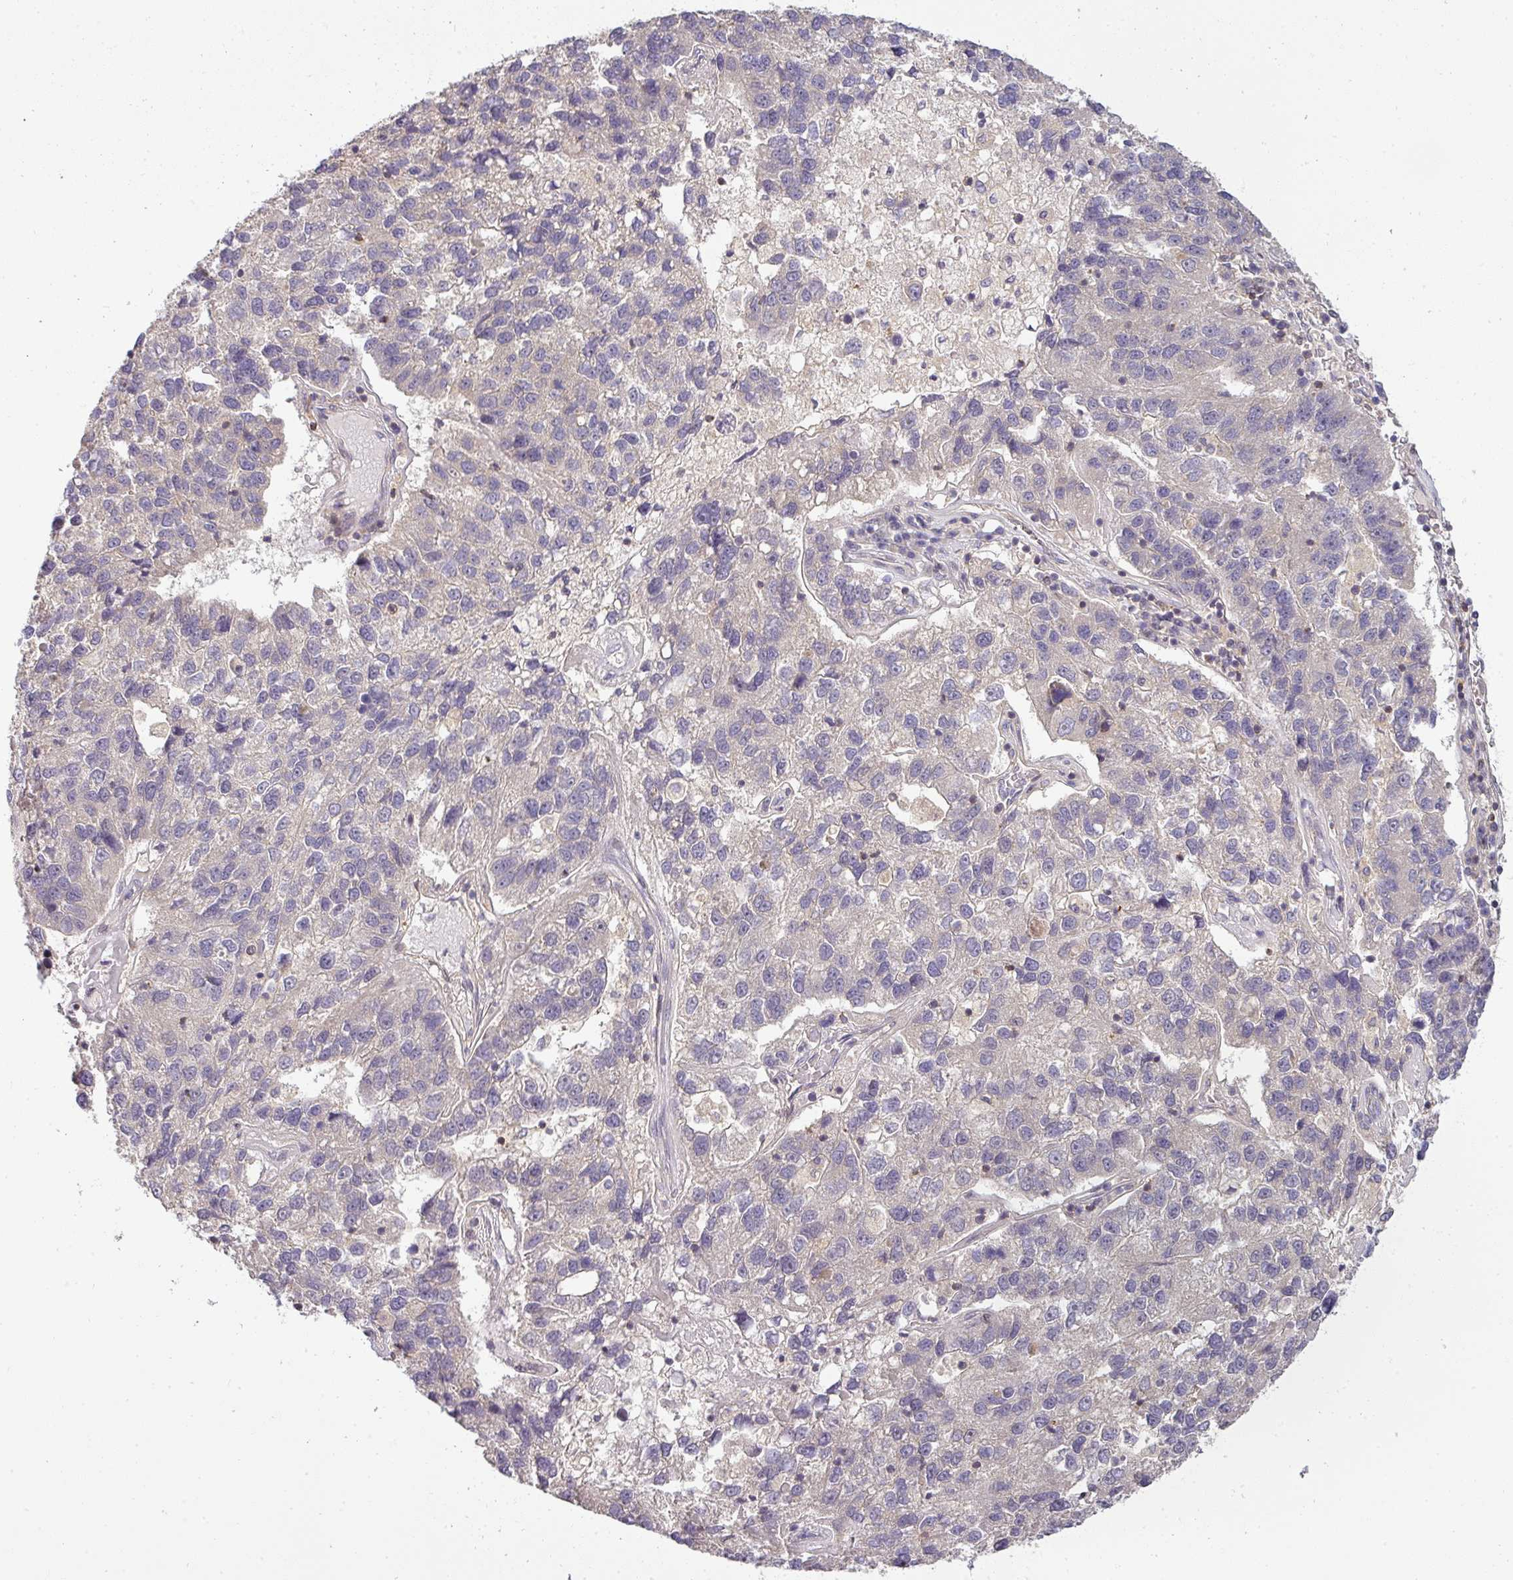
{"staining": {"intensity": "negative", "quantity": "none", "location": "none"}, "tissue": "pancreatic cancer", "cell_type": "Tumor cells", "image_type": "cancer", "snomed": [{"axis": "morphology", "description": "Adenocarcinoma, NOS"}, {"axis": "topography", "description": "Pancreas"}], "caption": "High power microscopy histopathology image of an immunohistochemistry (IHC) histopathology image of pancreatic cancer (adenocarcinoma), revealing no significant expression in tumor cells.", "gene": "NIN", "patient": {"sex": "female", "age": 61}}